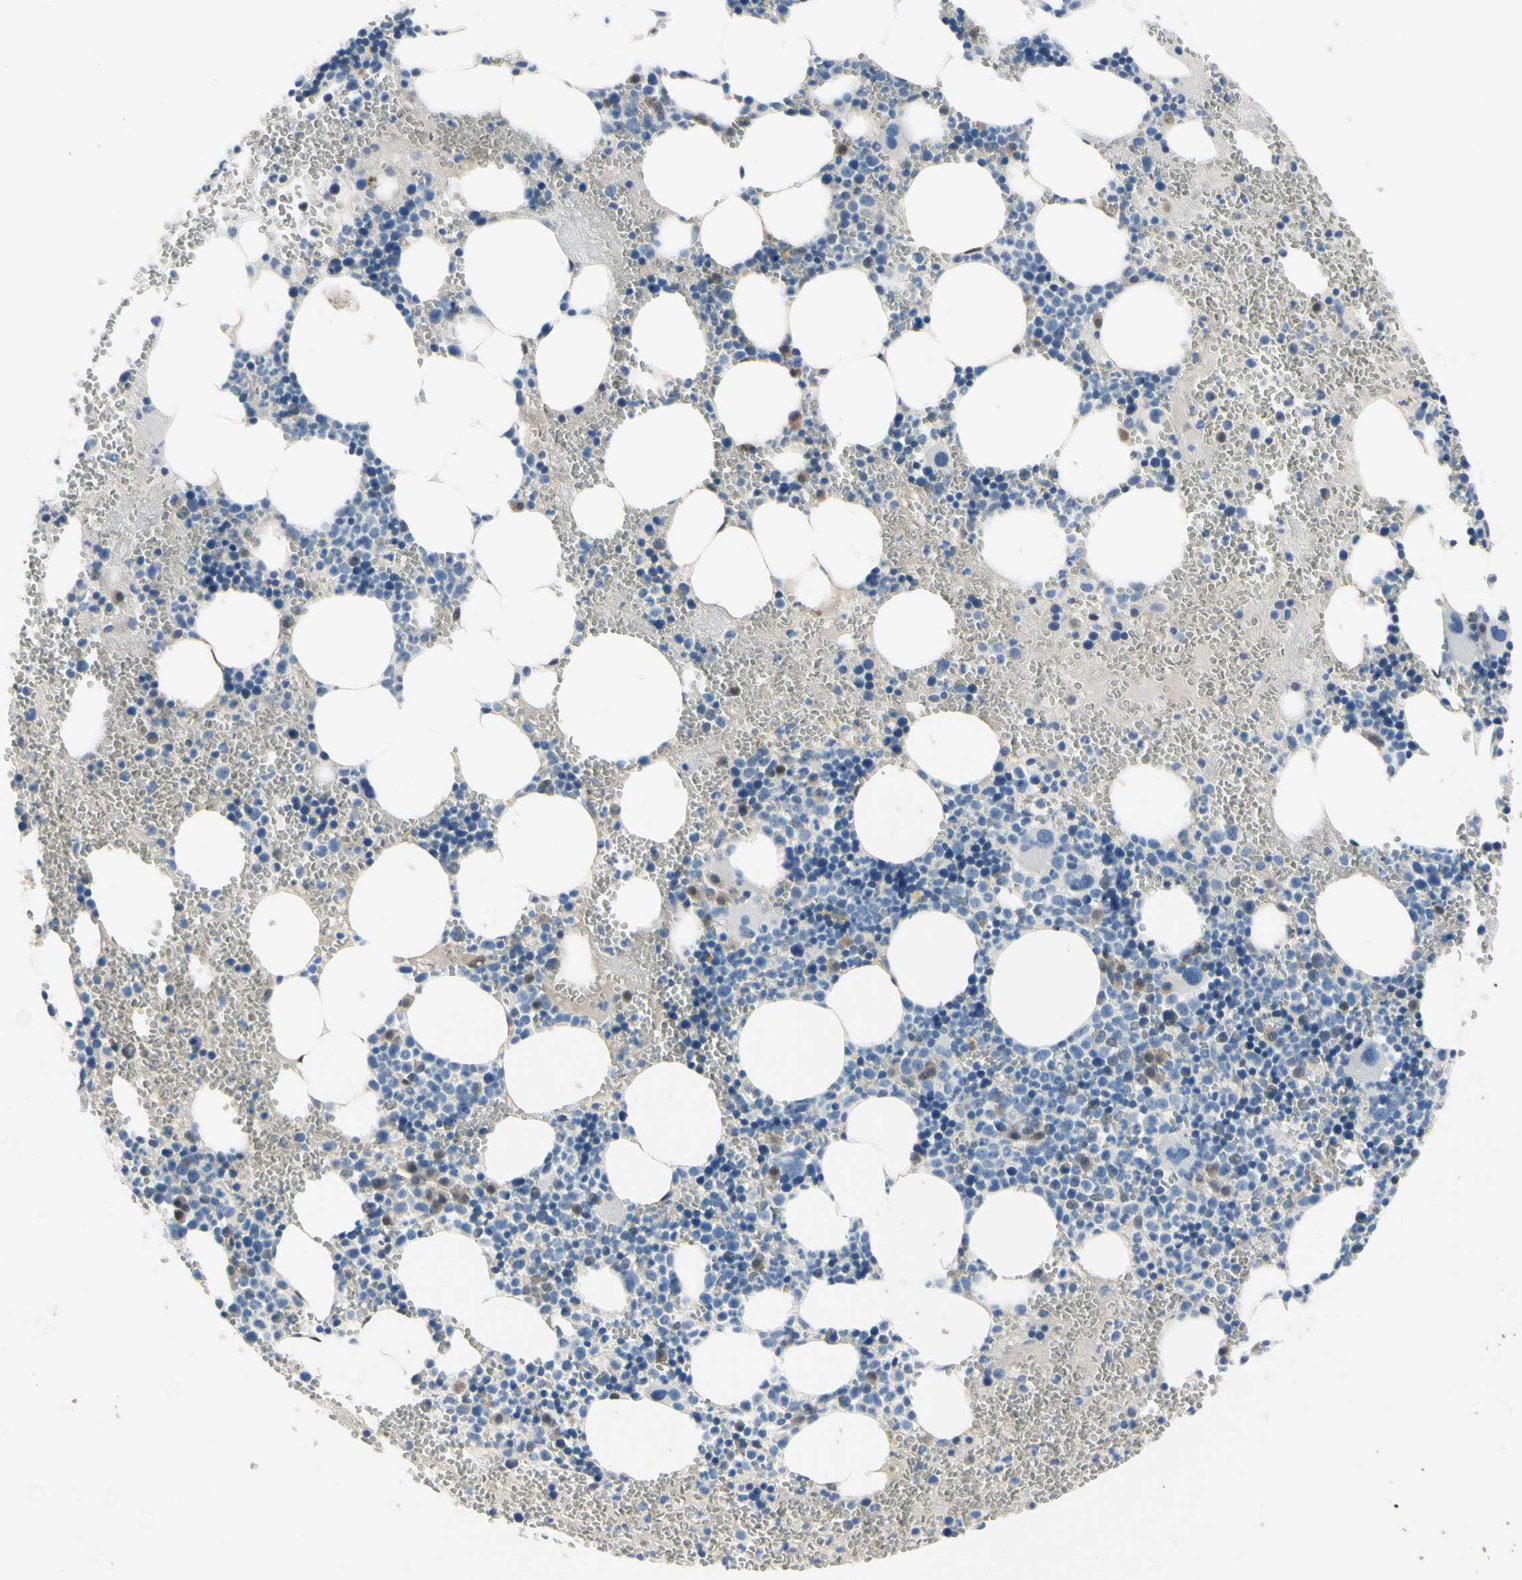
{"staining": {"intensity": "weak", "quantity": "<25%", "location": "cytoplasmic/membranous"}, "tissue": "bone marrow", "cell_type": "Hematopoietic cells", "image_type": "normal", "snomed": [{"axis": "morphology", "description": "Normal tissue, NOS"}, {"axis": "morphology", "description": "Inflammation, NOS"}, {"axis": "topography", "description": "Bone marrow"}], "caption": "Protein analysis of normal bone marrow demonstrates no significant staining in hematopoietic cells.", "gene": "NOL3", "patient": {"sex": "female", "age": 76}}